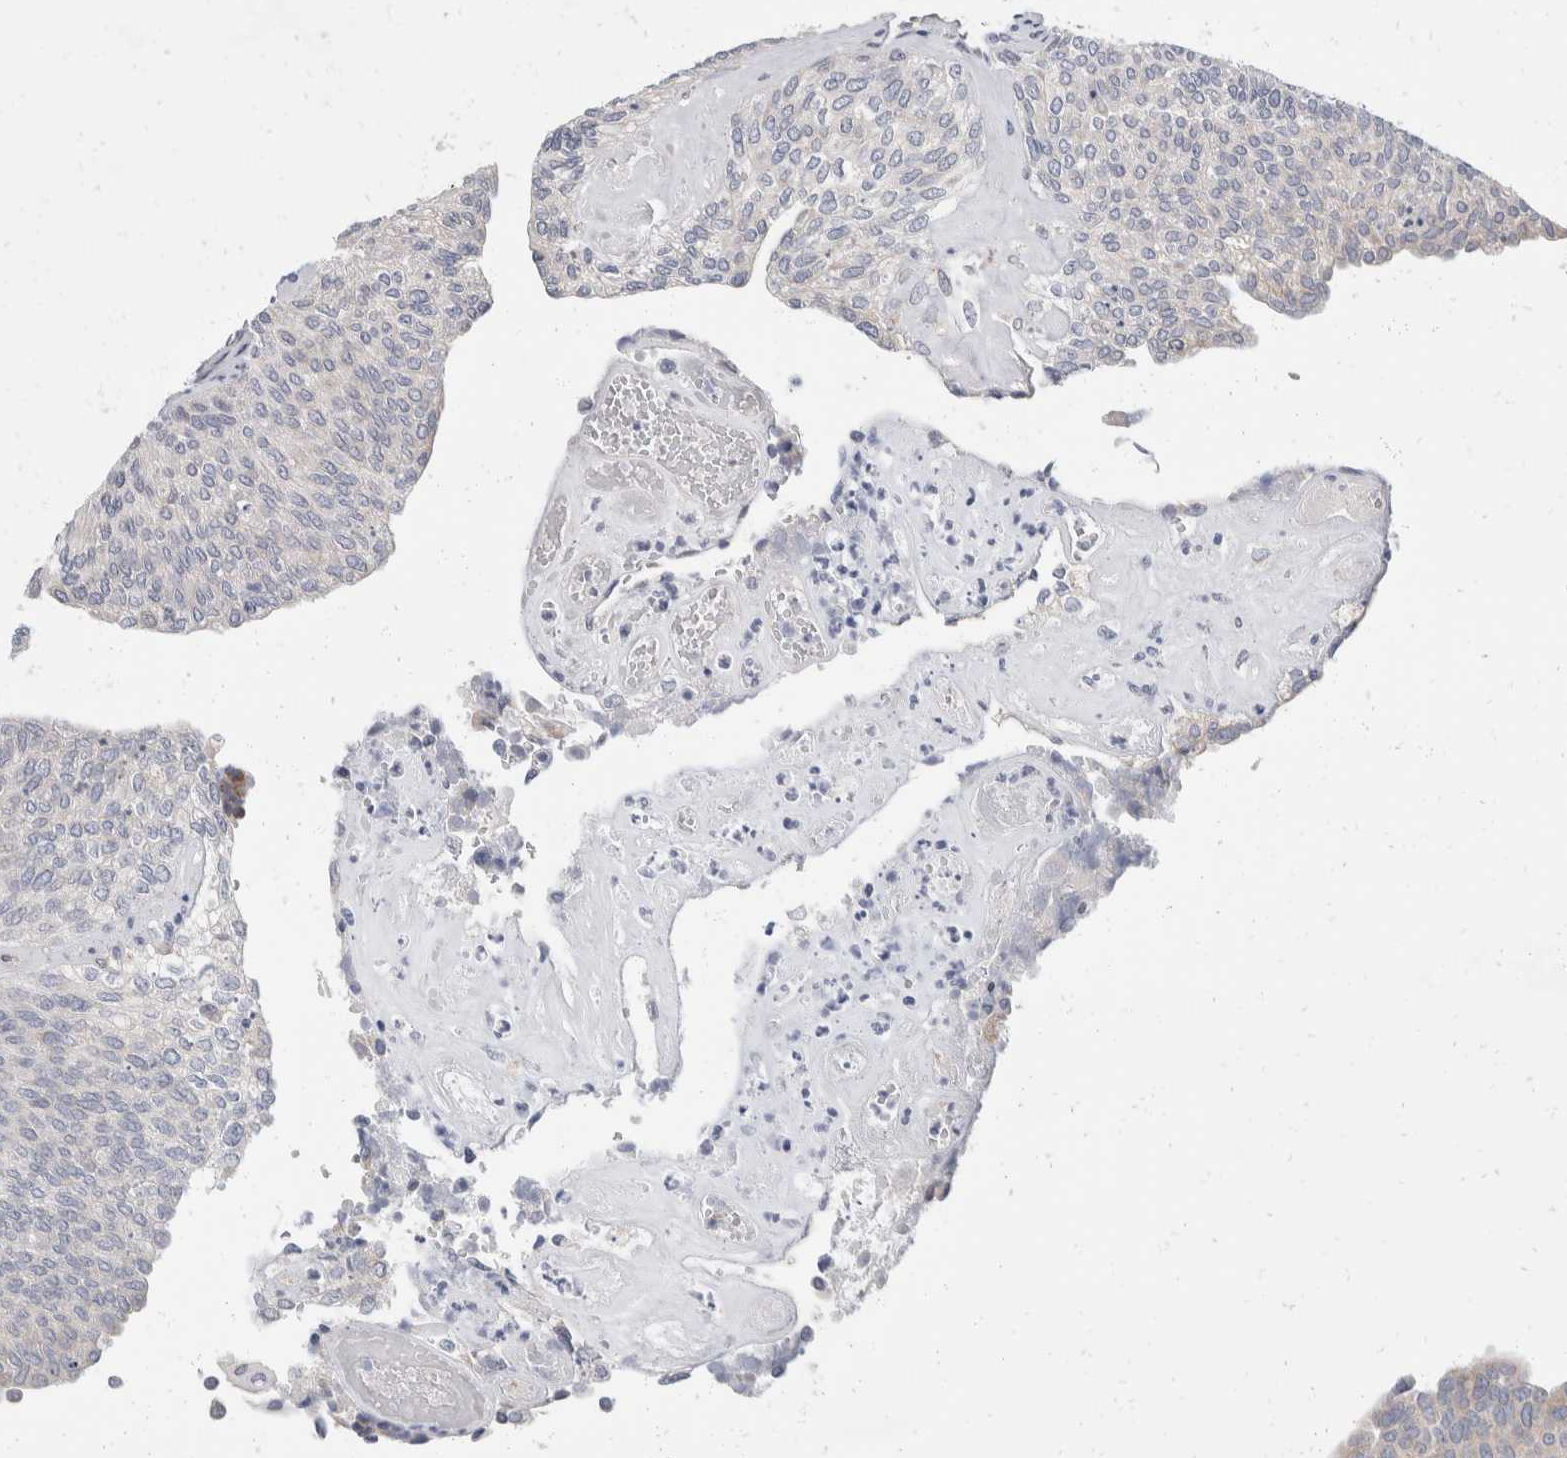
{"staining": {"intensity": "negative", "quantity": "none", "location": "none"}, "tissue": "urothelial cancer", "cell_type": "Tumor cells", "image_type": "cancer", "snomed": [{"axis": "morphology", "description": "Urothelial carcinoma, Low grade"}, {"axis": "topography", "description": "Urinary bladder"}], "caption": "IHC of human urothelial cancer exhibits no expression in tumor cells.", "gene": "TMEM245", "patient": {"sex": "female", "age": 79}}